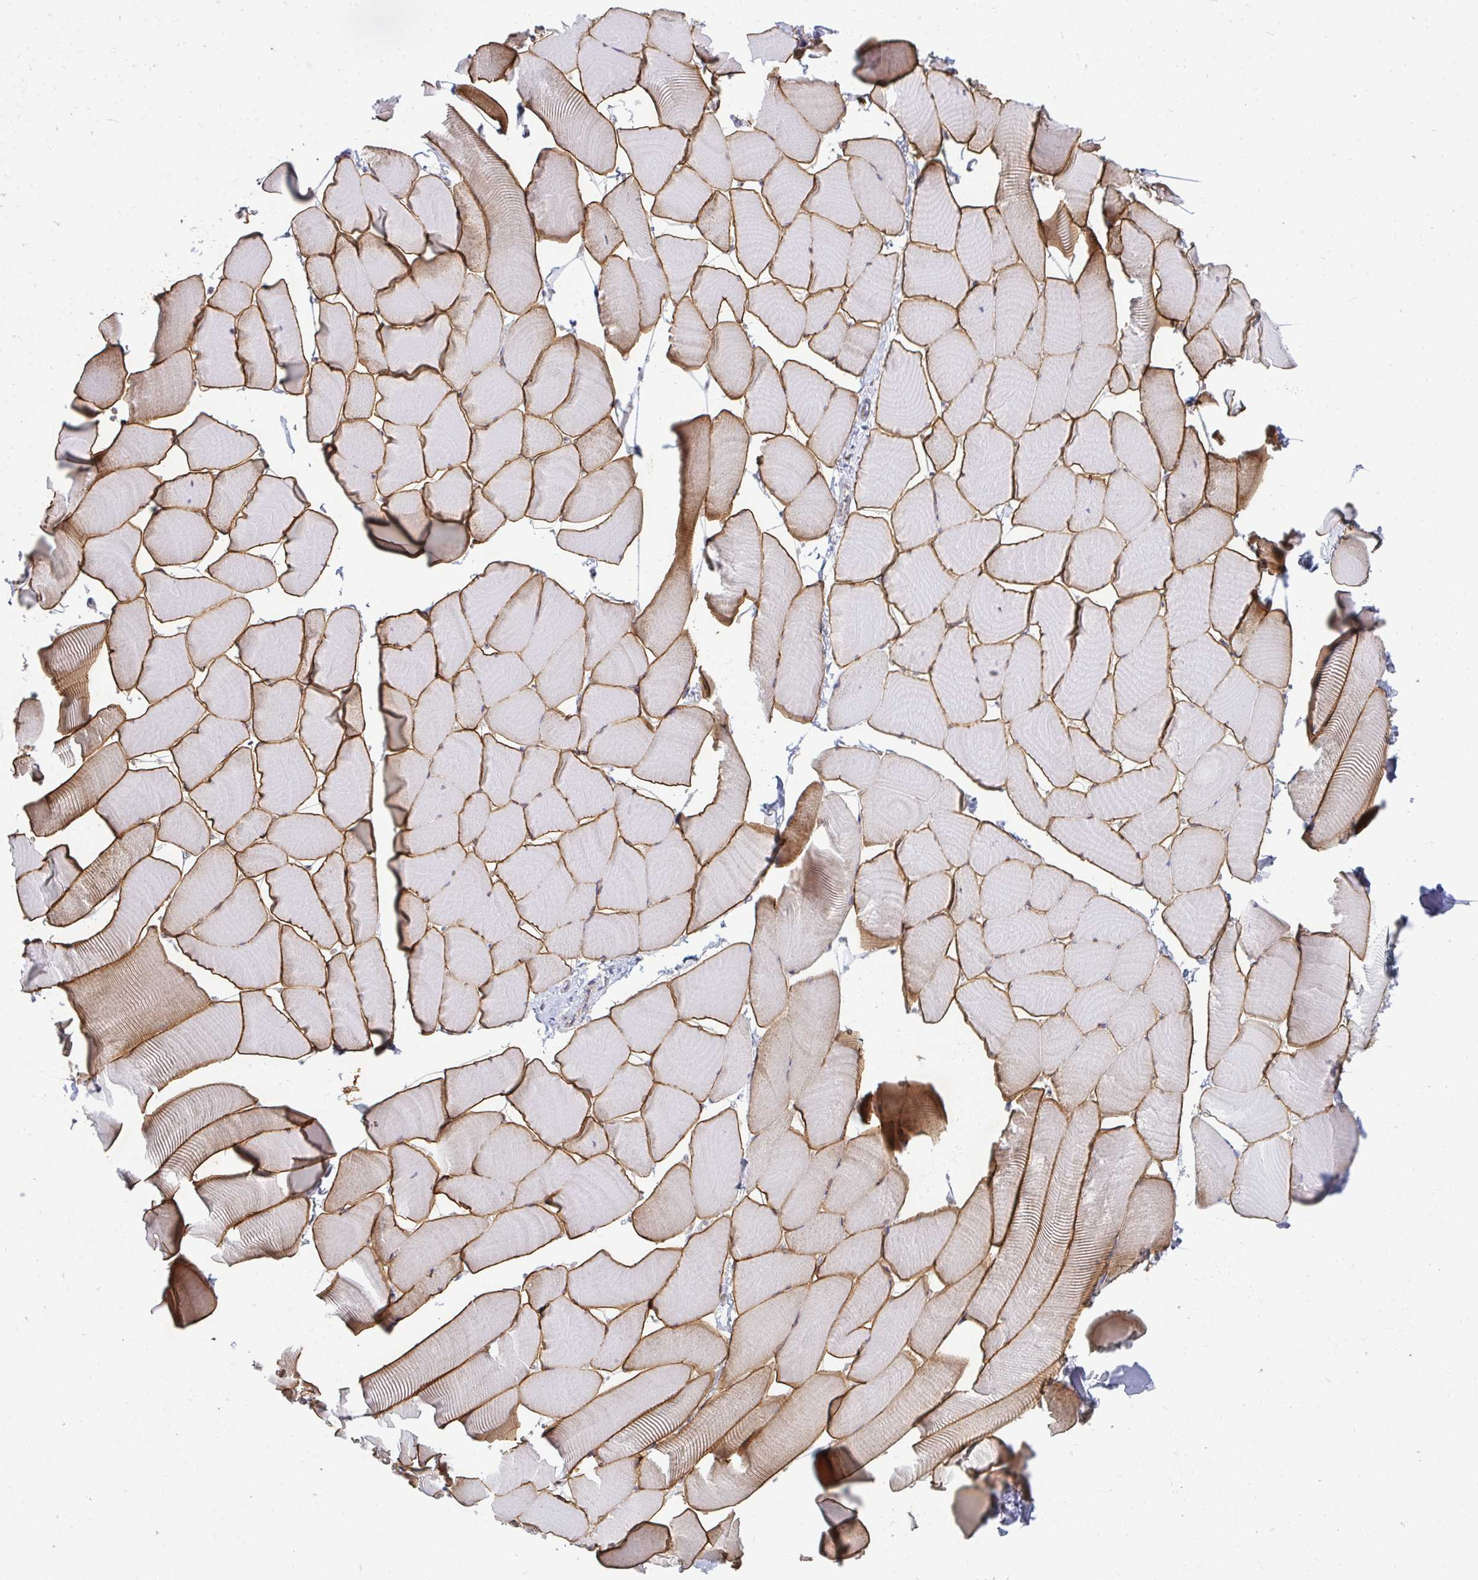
{"staining": {"intensity": "moderate", "quantity": ">75%", "location": "cytoplasmic/membranous"}, "tissue": "skeletal muscle", "cell_type": "Myocytes", "image_type": "normal", "snomed": [{"axis": "morphology", "description": "Normal tissue, NOS"}, {"axis": "topography", "description": "Skeletal muscle"}], "caption": "Brown immunohistochemical staining in unremarkable skeletal muscle demonstrates moderate cytoplasmic/membranous staining in approximately >75% of myocytes.", "gene": "FAHD1", "patient": {"sex": "male", "age": 25}}